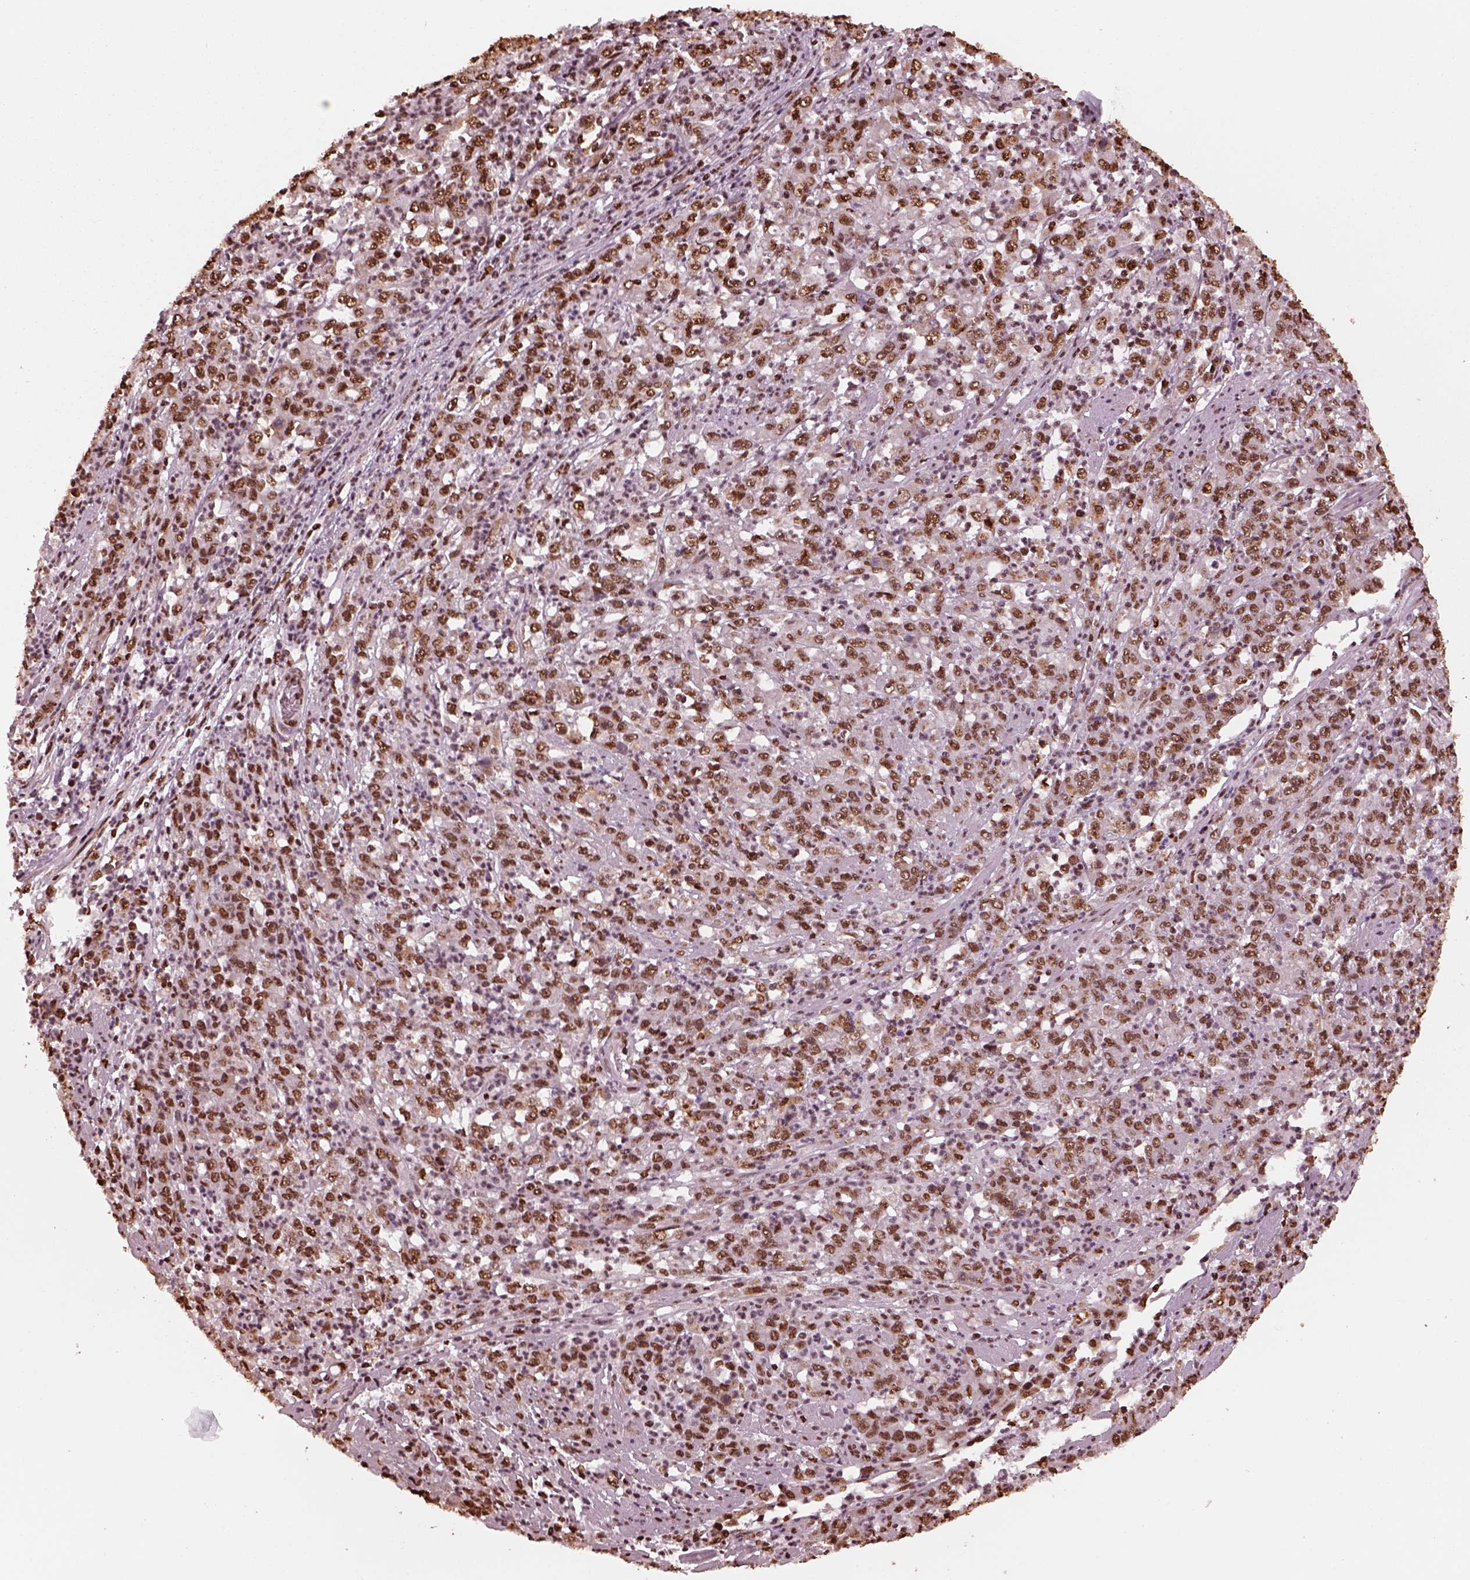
{"staining": {"intensity": "moderate", "quantity": ">75%", "location": "nuclear"}, "tissue": "stomach cancer", "cell_type": "Tumor cells", "image_type": "cancer", "snomed": [{"axis": "morphology", "description": "Adenocarcinoma, NOS"}, {"axis": "topography", "description": "Stomach, lower"}], "caption": "Immunohistochemistry (DAB (3,3'-diaminobenzidine)) staining of human adenocarcinoma (stomach) displays moderate nuclear protein staining in about >75% of tumor cells.", "gene": "NSD1", "patient": {"sex": "female", "age": 71}}